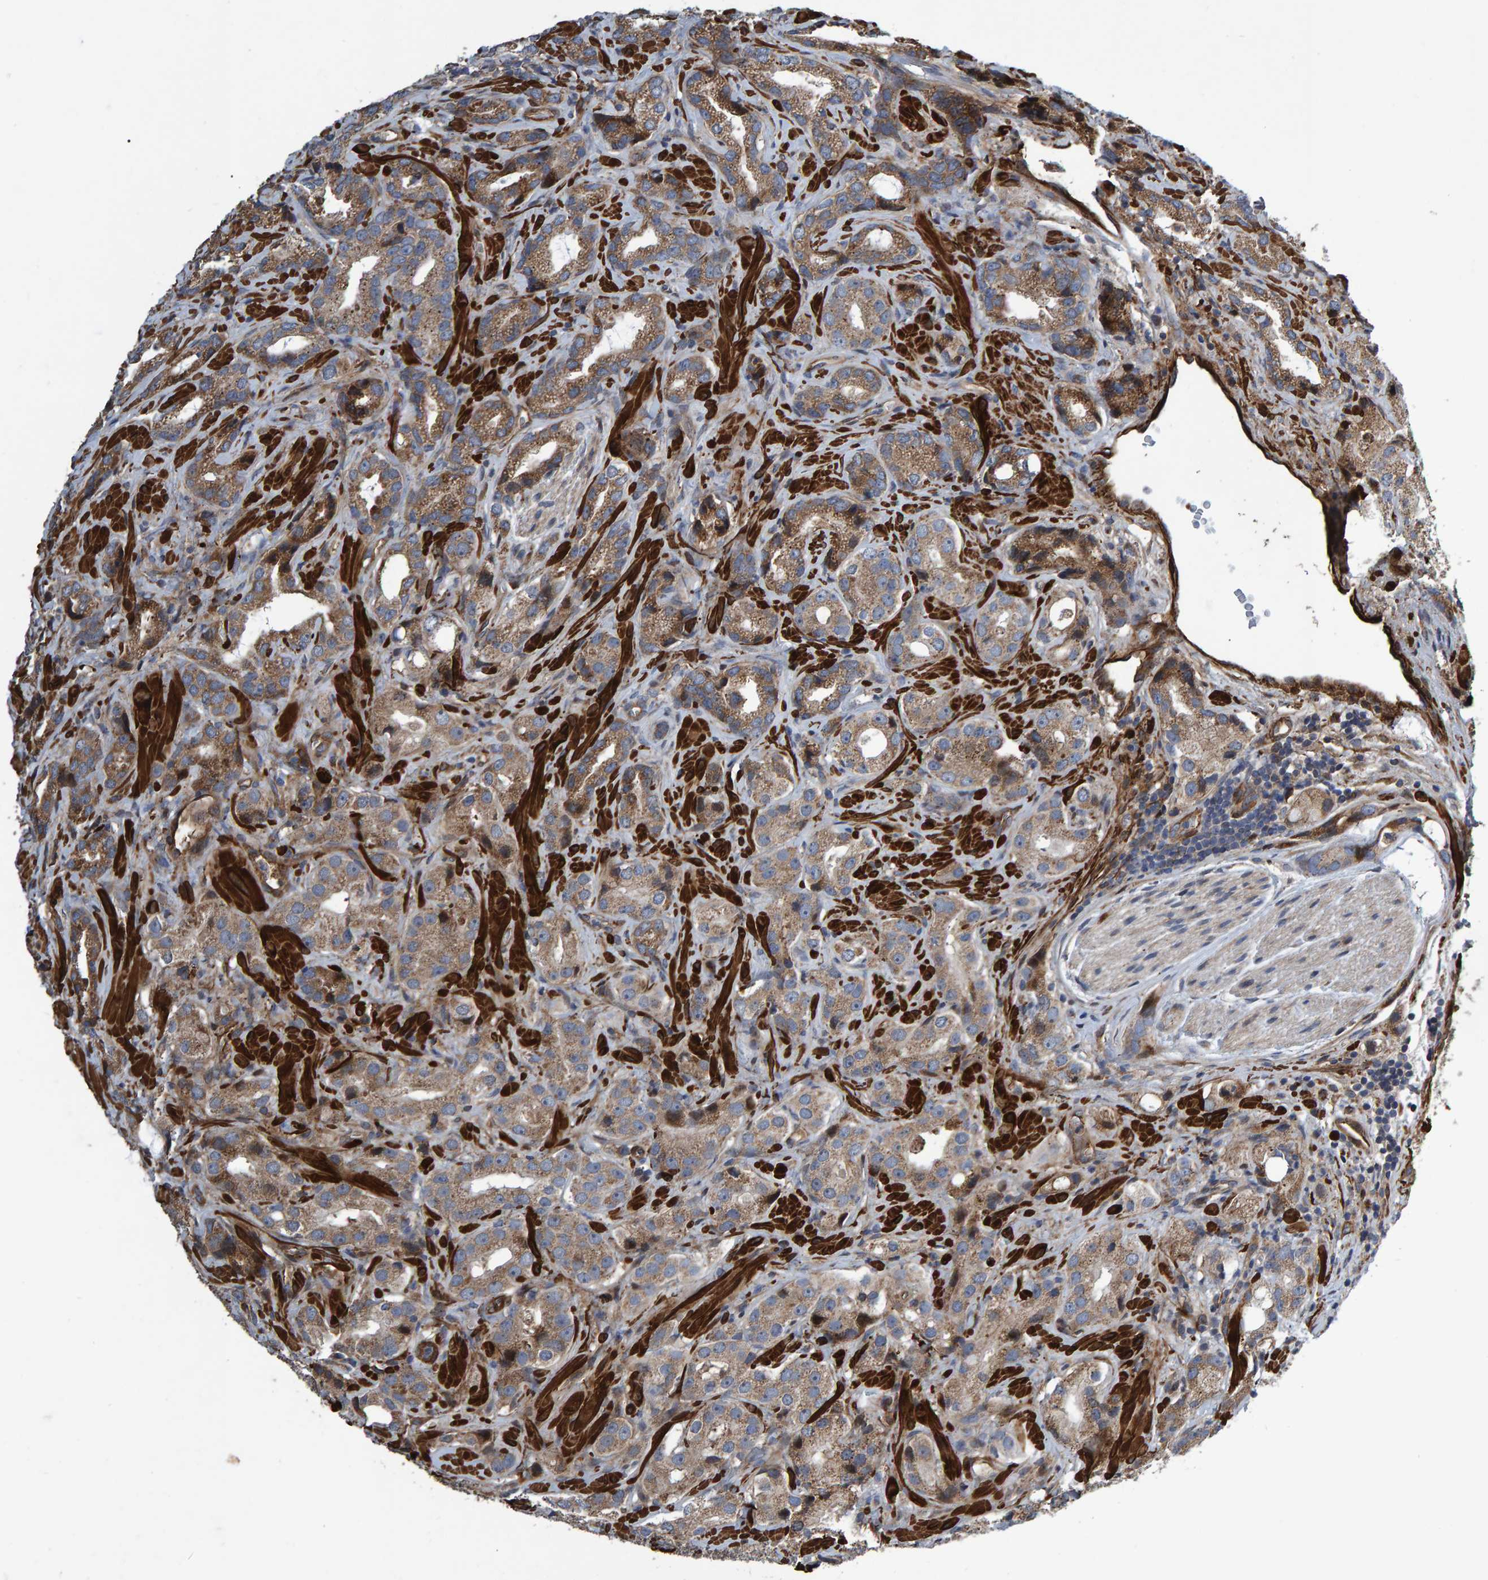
{"staining": {"intensity": "moderate", "quantity": ">75%", "location": "cytoplasmic/membranous"}, "tissue": "prostate cancer", "cell_type": "Tumor cells", "image_type": "cancer", "snomed": [{"axis": "morphology", "description": "Adenocarcinoma, High grade"}, {"axis": "topography", "description": "Prostate"}], "caption": "Prostate adenocarcinoma (high-grade) was stained to show a protein in brown. There is medium levels of moderate cytoplasmic/membranous expression in about >75% of tumor cells.", "gene": "SLIT2", "patient": {"sex": "male", "age": 63}}